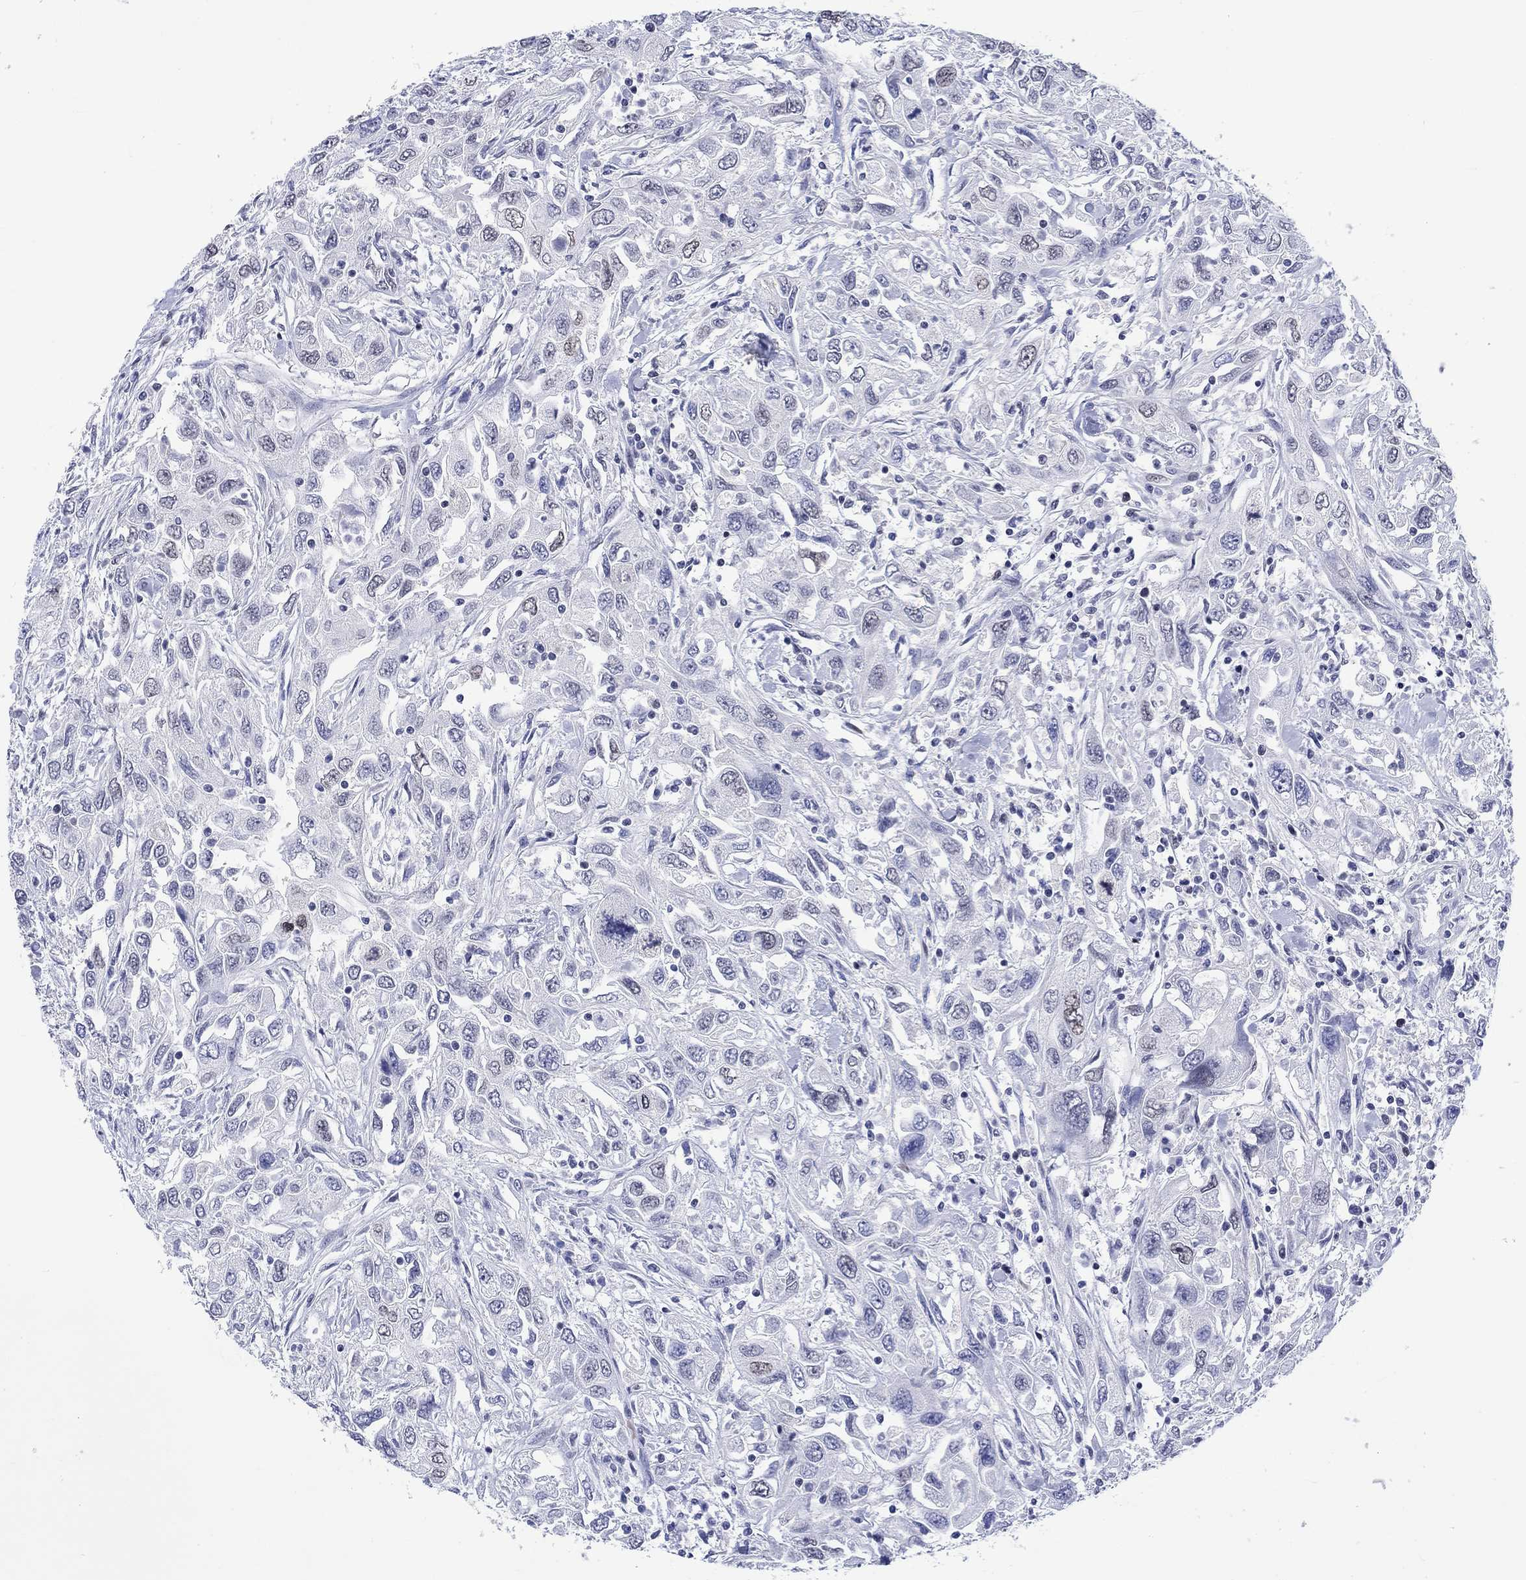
{"staining": {"intensity": "negative", "quantity": "none", "location": "none"}, "tissue": "urothelial cancer", "cell_type": "Tumor cells", "image_type": "cancer", "snomed": [{"axis": "morphology", "description": "Urothelial carcinoma, High grade"}, {"axis": "topography", "description": "Urinary bladder"}], "caption": "An immunohistochemistry image of urothelial cancer is shown. There is no staining in tumor cells of urothelial cancer. The staining was performed using DAB (3,3'-diaminobenzidine) to visualize the protein expression in brown, while the nuclei were stained in blue with hematoxylin (Magnification: 20x).", "gene": "CDCA2", "patient": {"sex": "male", "age": 76}}